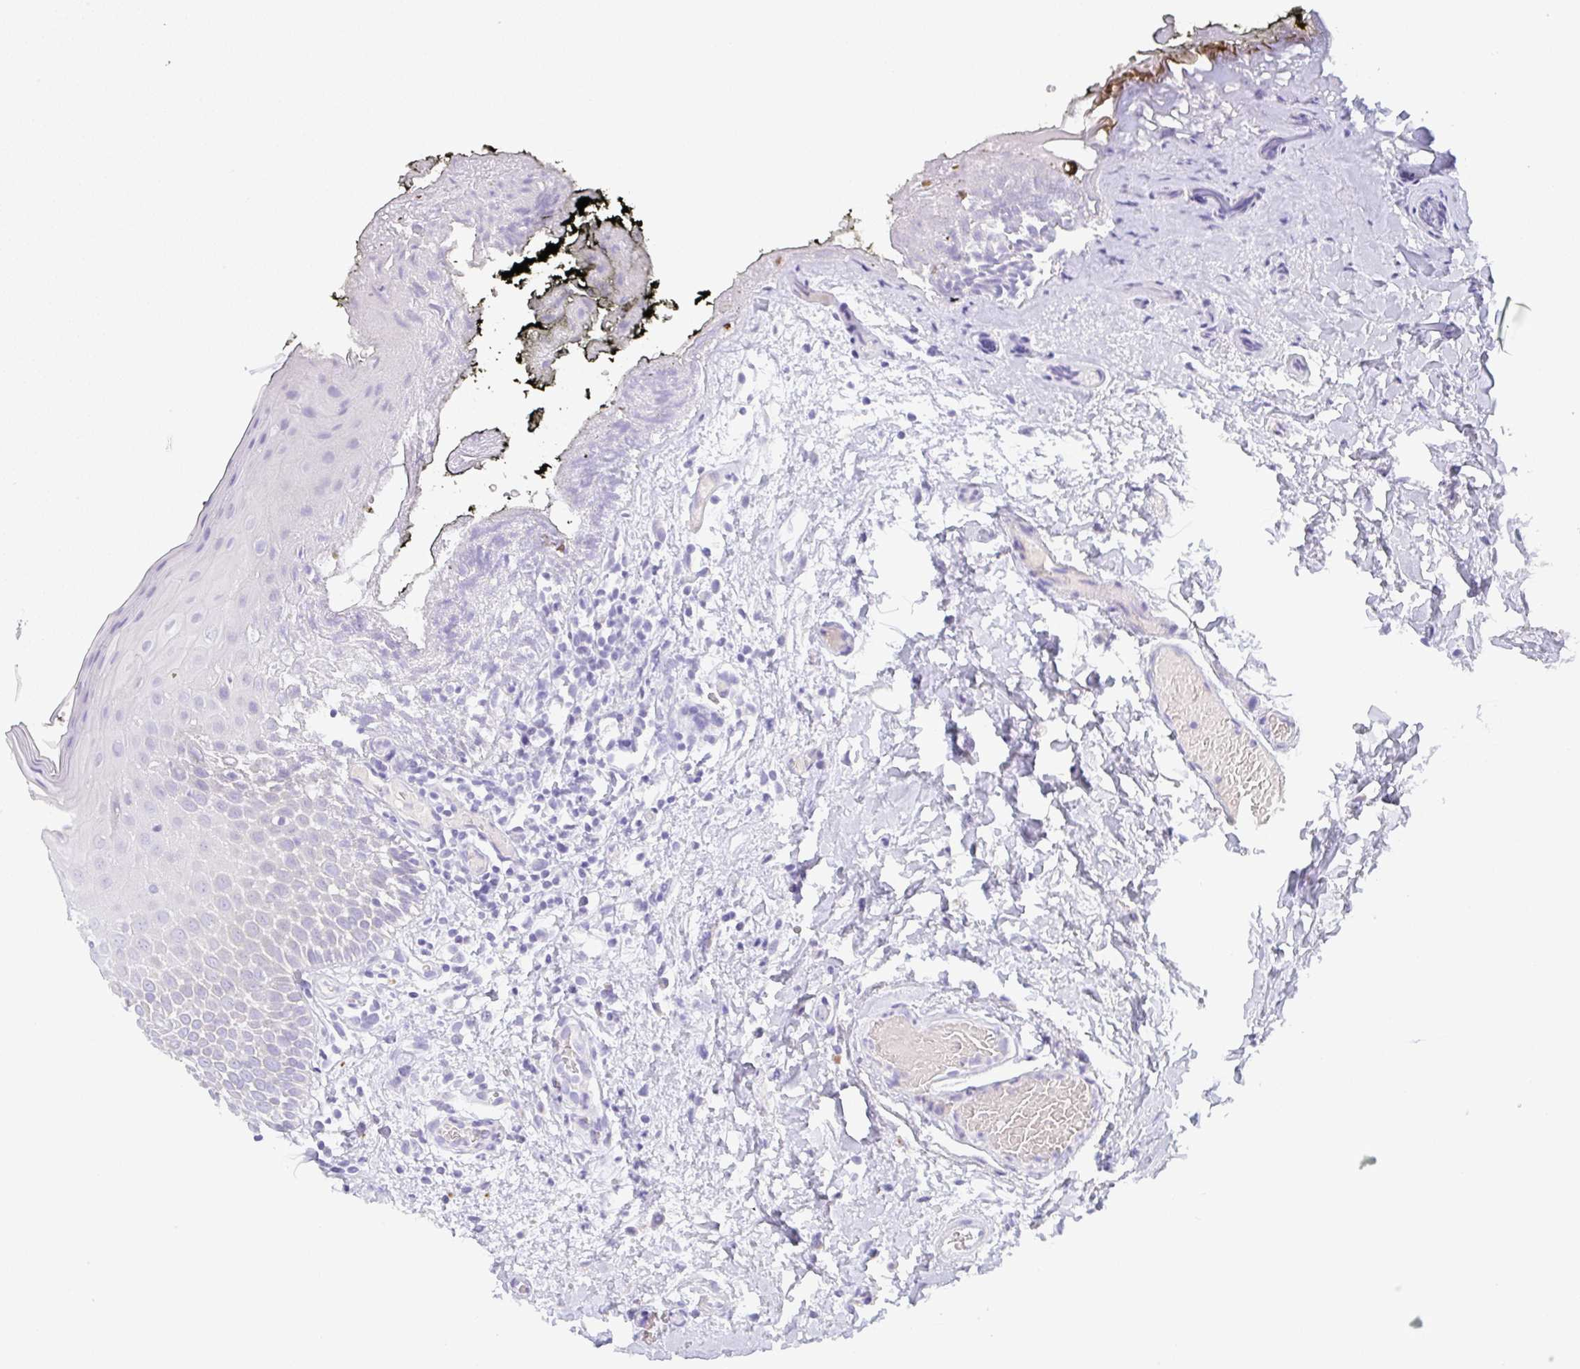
{"staining": {"intensity": "negative", "quantity": "none", "location": "none"}, "tissue": "oral mucosa", "cell_type": "Squamous epithelial cells", "image_type": "normal", "snomed": [{"axis": "morphology", "description": "Normal tissue, NOS"}, {"axis": "morphology", "description": "Squamous cell carcinoma, NOS"}, {"axis": "topography", "description": "Oral tissue"}, {"axis": "topography", "description": "Tounge, NOS"}, {"axis": "topography", "description": "Head-Neck"}], "caption": "Protein analysis of benign oral mucosa demonstrates no significant expression in squamous epithelial cells.", "gene": "TRAF4", "patient": {"sex": "male", "age": 76}}